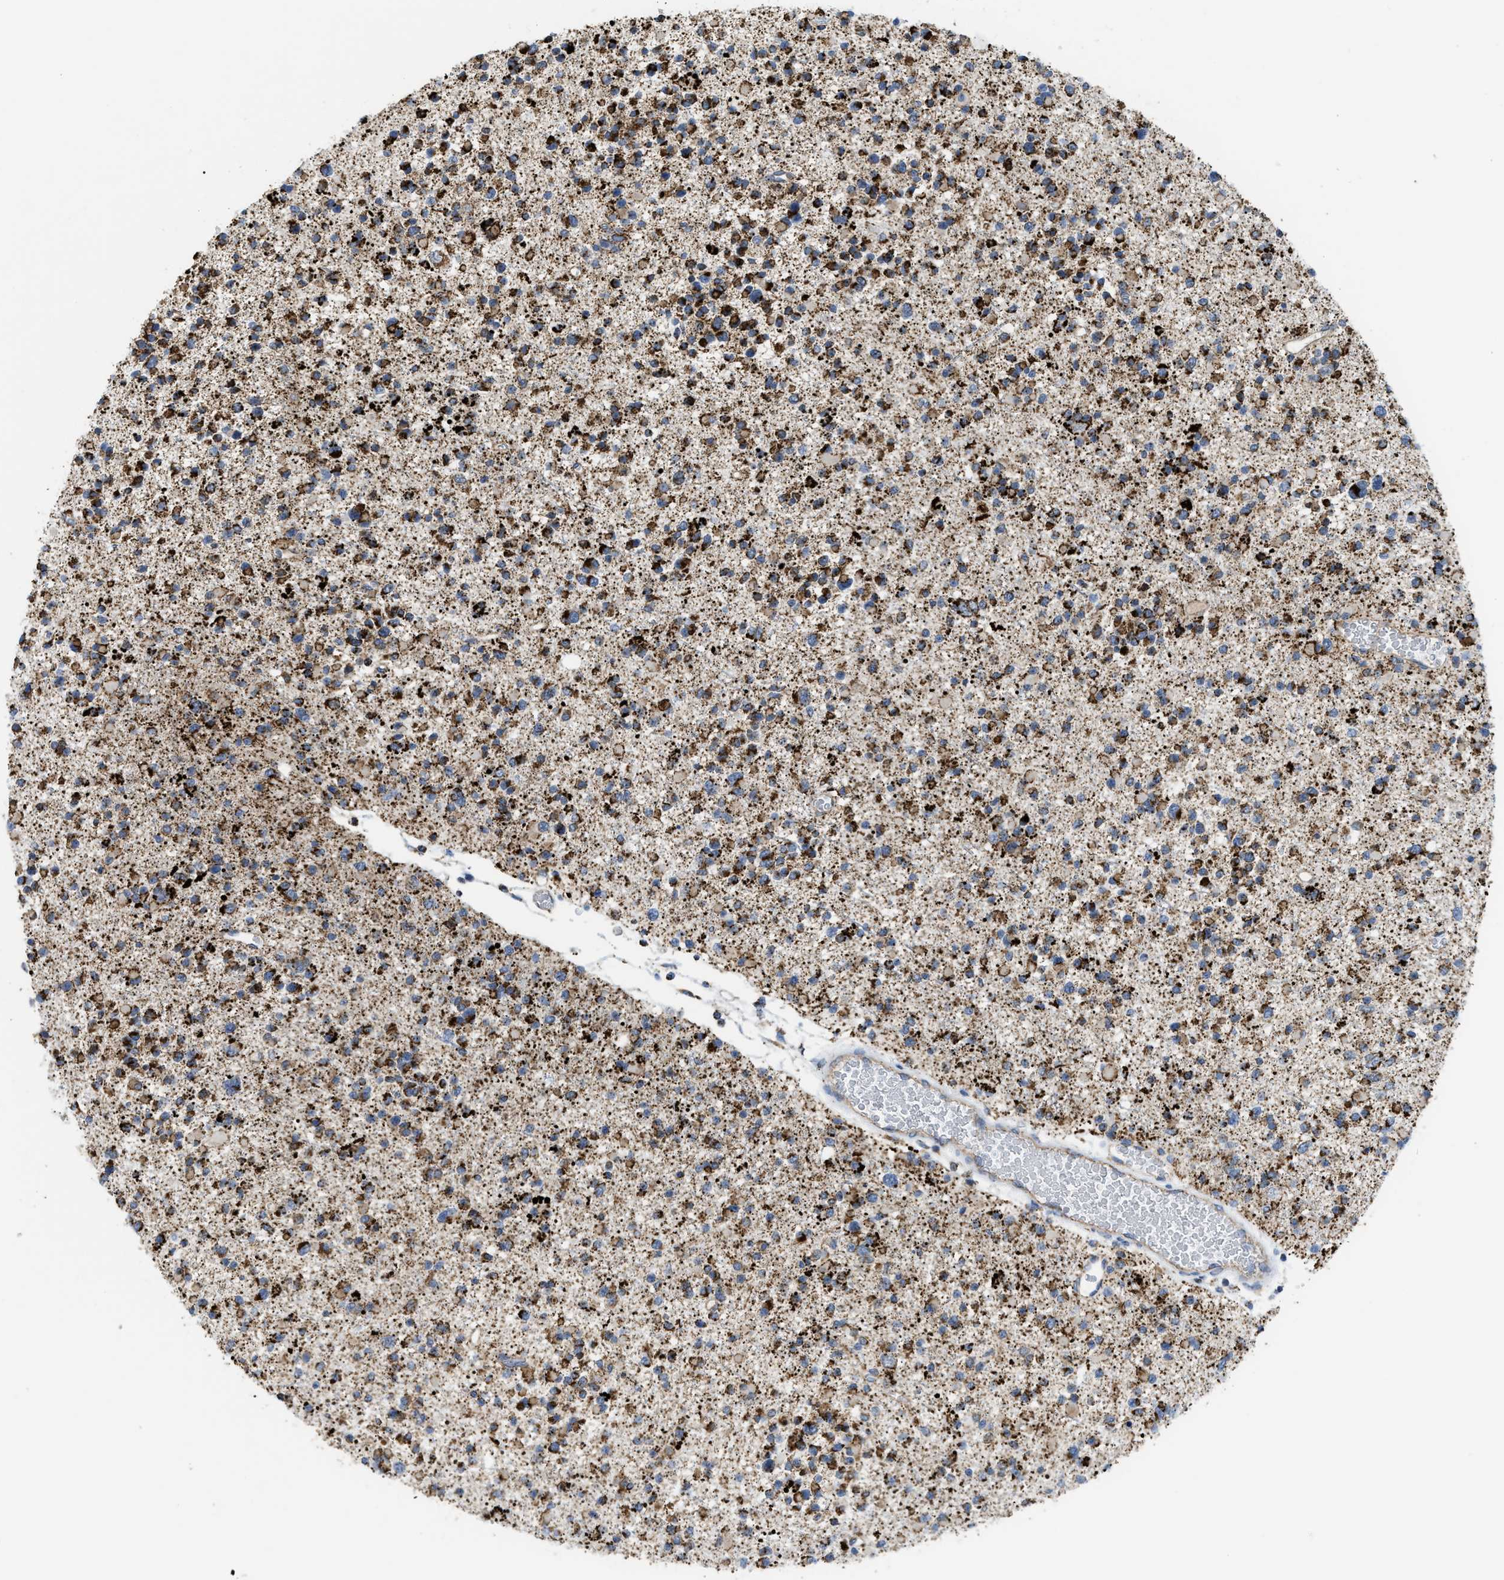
{"staining": {"intensity": "strong", "quantity": ">75%", "location": "cytoplasmic/membranous"}, "tissue": "glioma", "cell_type": "Tumor cells", "image_type": "cancer", "snomed": [{"axis": "morphology", "description": "Glioma, malignant, Low grade"}, {"axis": "topography", "description": "Brain"}], "caption": "There is high levels of strong cytoplasmic/membranous staining in tumor cells of glioma, as demonstrated by immunohistochemical staining (brown color).", "gene": "GATD3", "patient": {"sex": "female", "age": 22}}